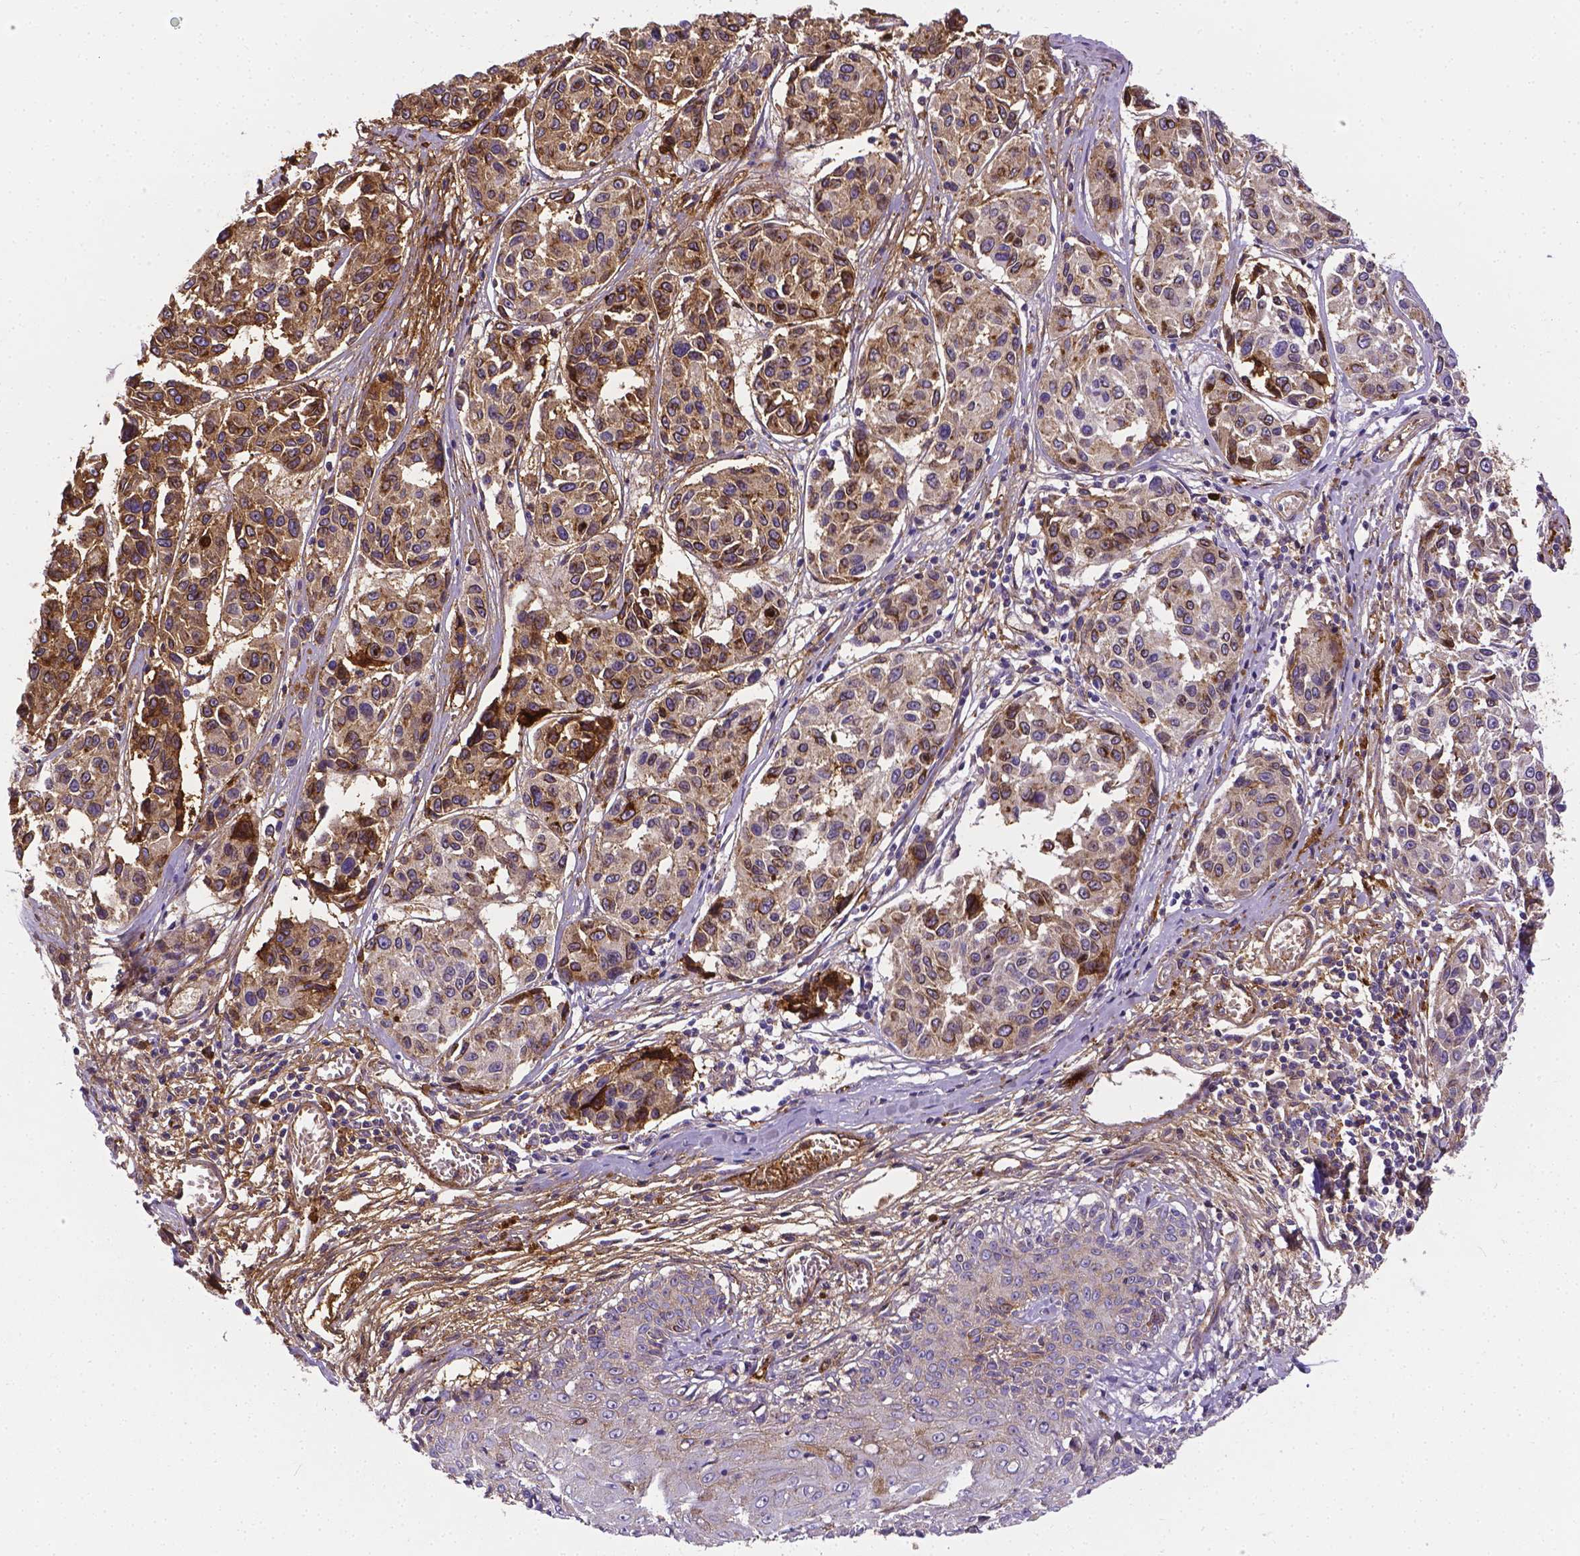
{"staining": {"intensity": "moderate", "quantity": ">75%", "location": "cytoplasmic/membranous"}, "tissue": "melanoma", "cell_type": "Tumor cells", "image_type": "cancer", "snomed": [{"axis": "morphology", "description": "Malignant melanoma, NOS"}, {"axis": "topography", "description": "Skin"}], "caption": "Protein staining of melanoma tissue exhibits moderate cytoplasmic/membranous staining in approximately >75% of tumor cells. (DAB (3,3'-diaminobenzidine) IHC, brown staining for protein, blue staining for nuclei).", "gene": "APOE", "patient": {"sex": "female", "age": 66}}